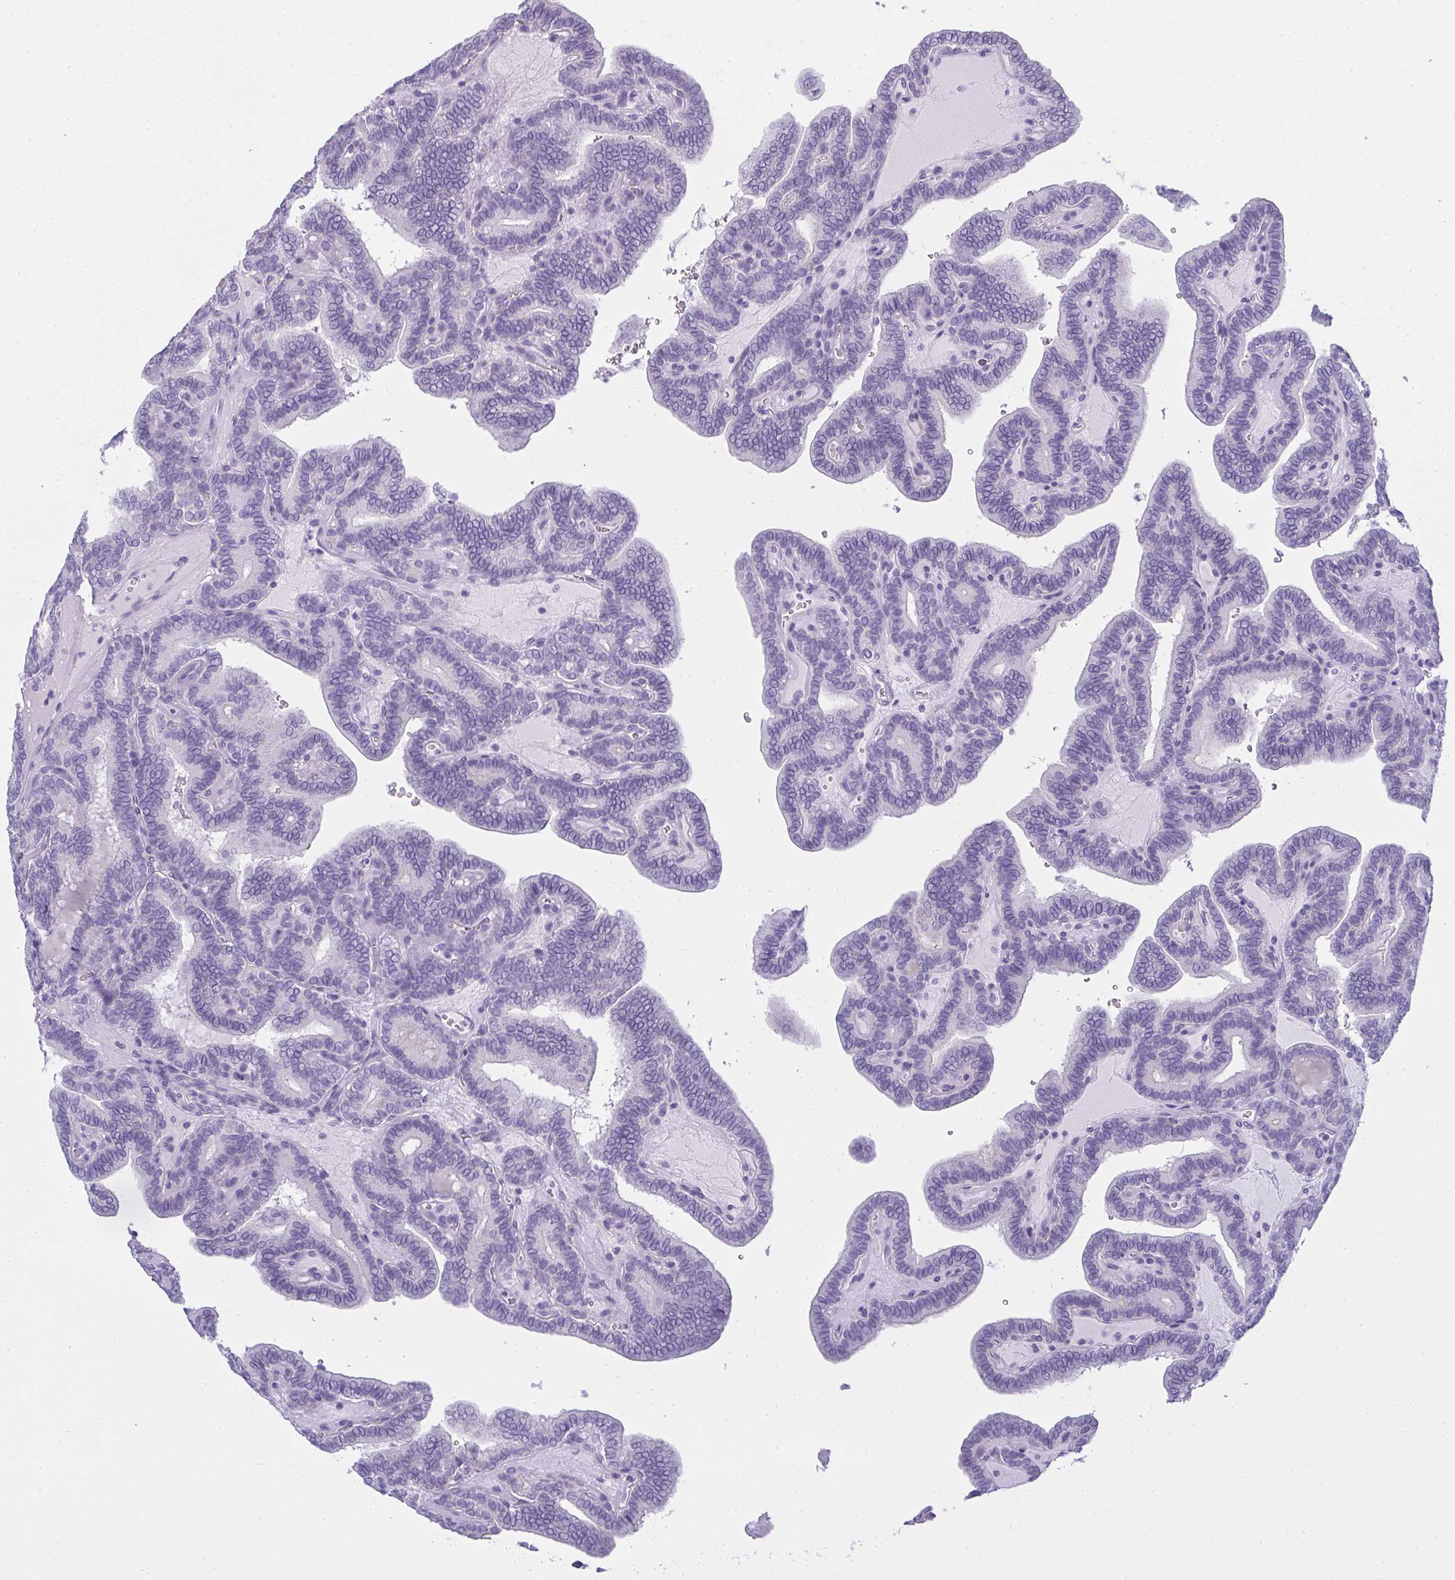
{"staining": {"intensity": "negative", "quantity": "none", "location": "none"}, "tissue": "thyroid cancer", "cell_type": "Tumor cells", "image_type": "cancer", "snomed": [{"axis": "morphology", "description": "Papillary adenocarcinoma, NOS"}, {"axis": "topography", "description": "Thyroid gland"}], "caption": "A histopathology image of papillary adenocarcinoma (thyroid) stained for a protein displays no brown staining in tumor cells.", "gene": "GSDMB", "patient": {"sex": "female", "age": 21}}